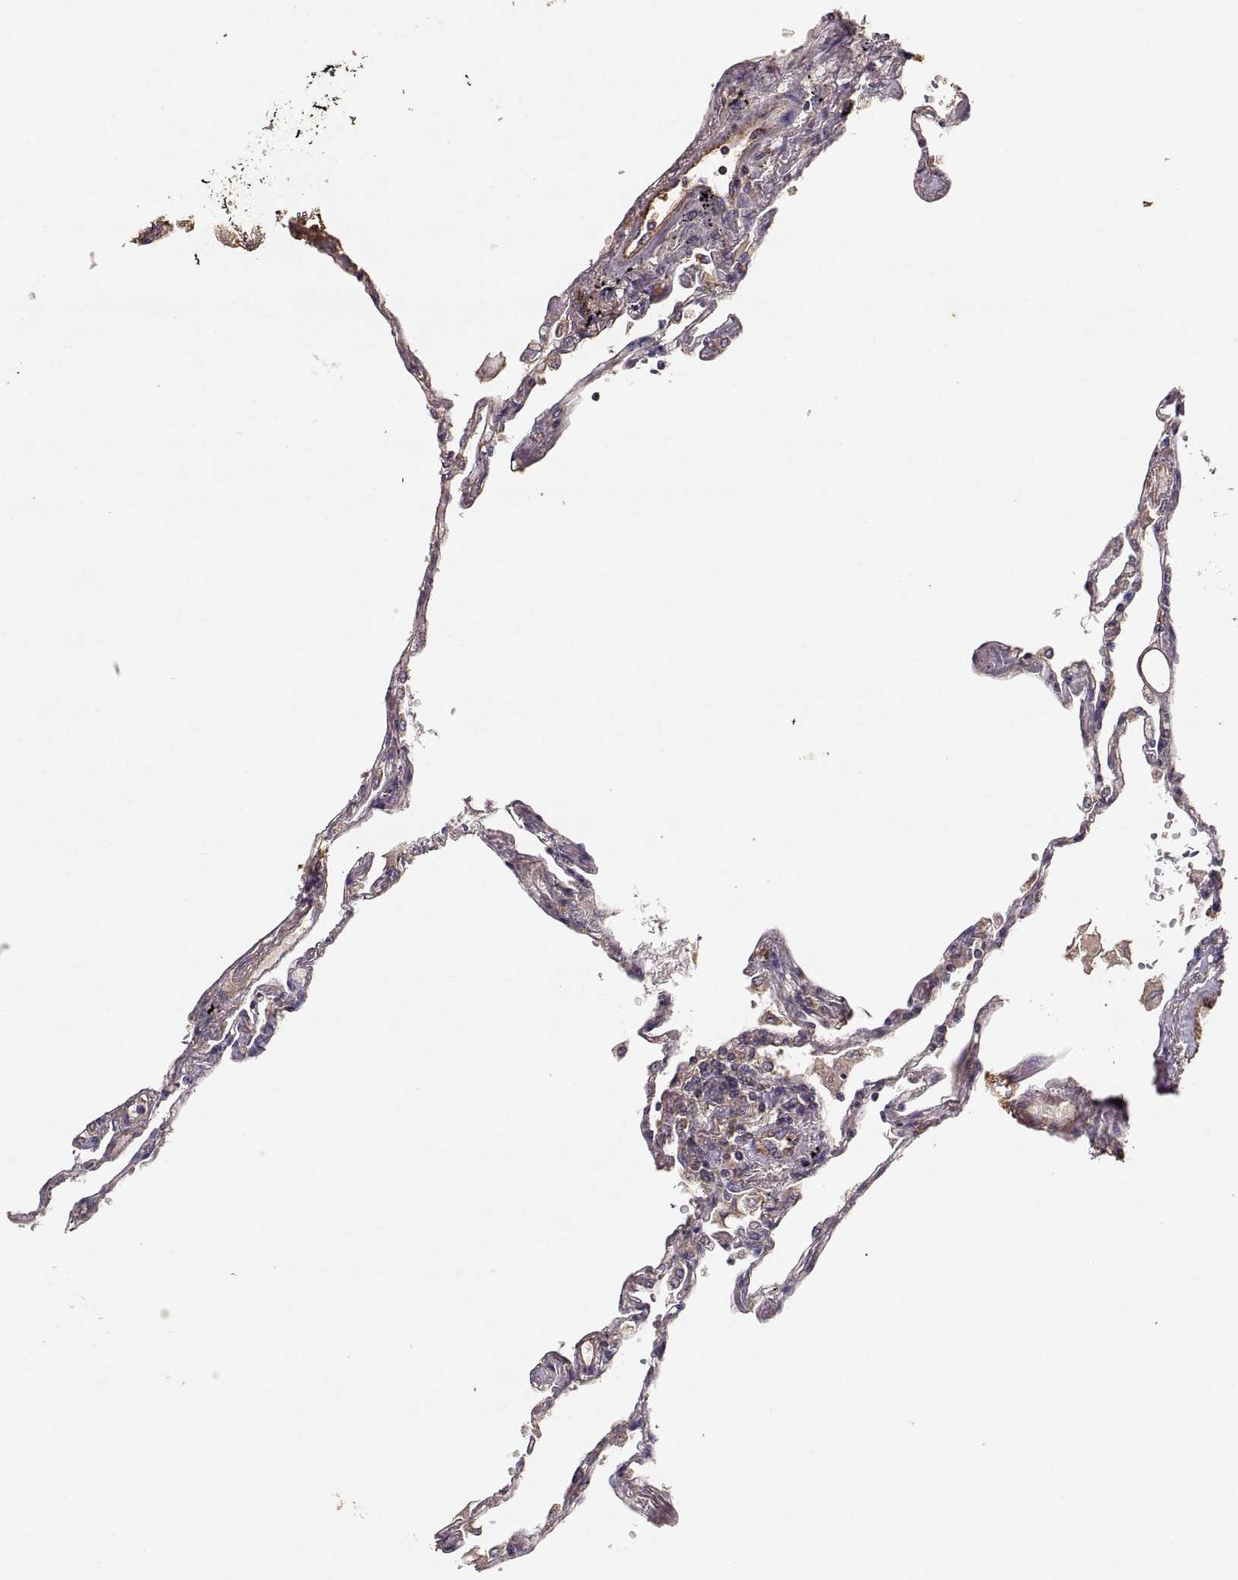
{"staining": {"intensity": "weak", "quantity": "25%-75%", "location": "cytoplasmic/membranous"}, "tissue": "lung", "cell_type": "Alveolar cells", "image_type": "normal", "snomed": [{"axis": "morphology", "description": "Normal tissue, NOS"}, {"axis": "topography", "description": "Lung"}], "caption": "Immunohistochemistry (IHC) (DAB) staining of normal human lung exhibits weak cytoplasmic/membranous protein positivity in approximately 25%-75% of alveolar cells. (DAB (3,3'-diaminobenzidine) IHC, brown staining for protein, blue staining for nuclei).", "gene": "TARS3", "patient": {"sex": "female", "age": 67}}